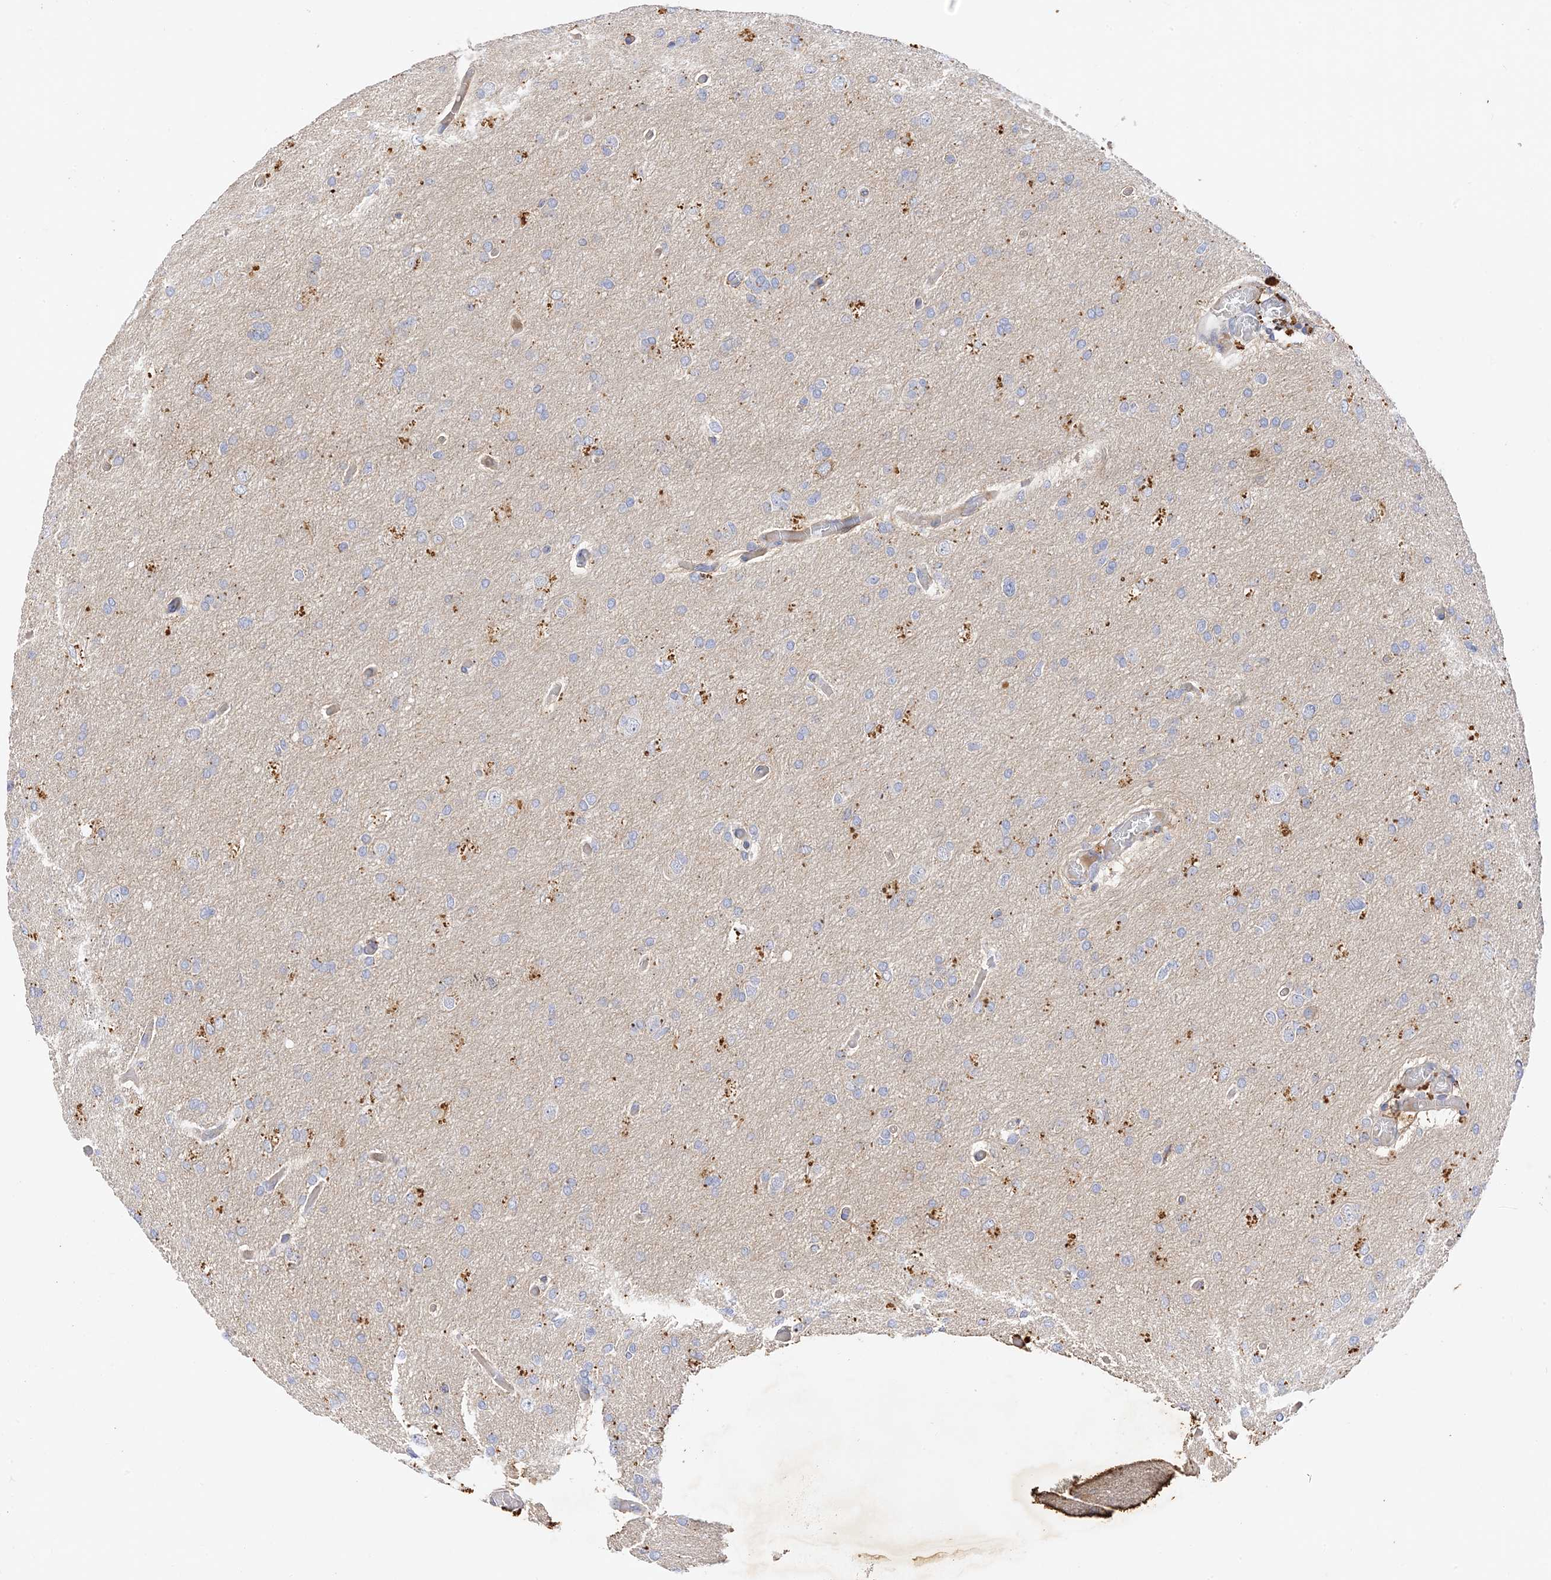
{"staining": {"intensity": "negative", "quantity": "none", "location": "none"}, "tissue": "glioma", "cell_type": "Tumor cells", "image_type": "cancer", "snomed": [{"axis": "morphology", "description": "Glioma, malignant, High grade"}, {"axis": "topography", "description": "Cerebral cortex"}], "caption": "Immunohistochemistry of malignant glioma (high-grade) demonstrates no staining in tumor cells.", "gene": "ARV1", "patient": {"sex": "female", "age": 36}}